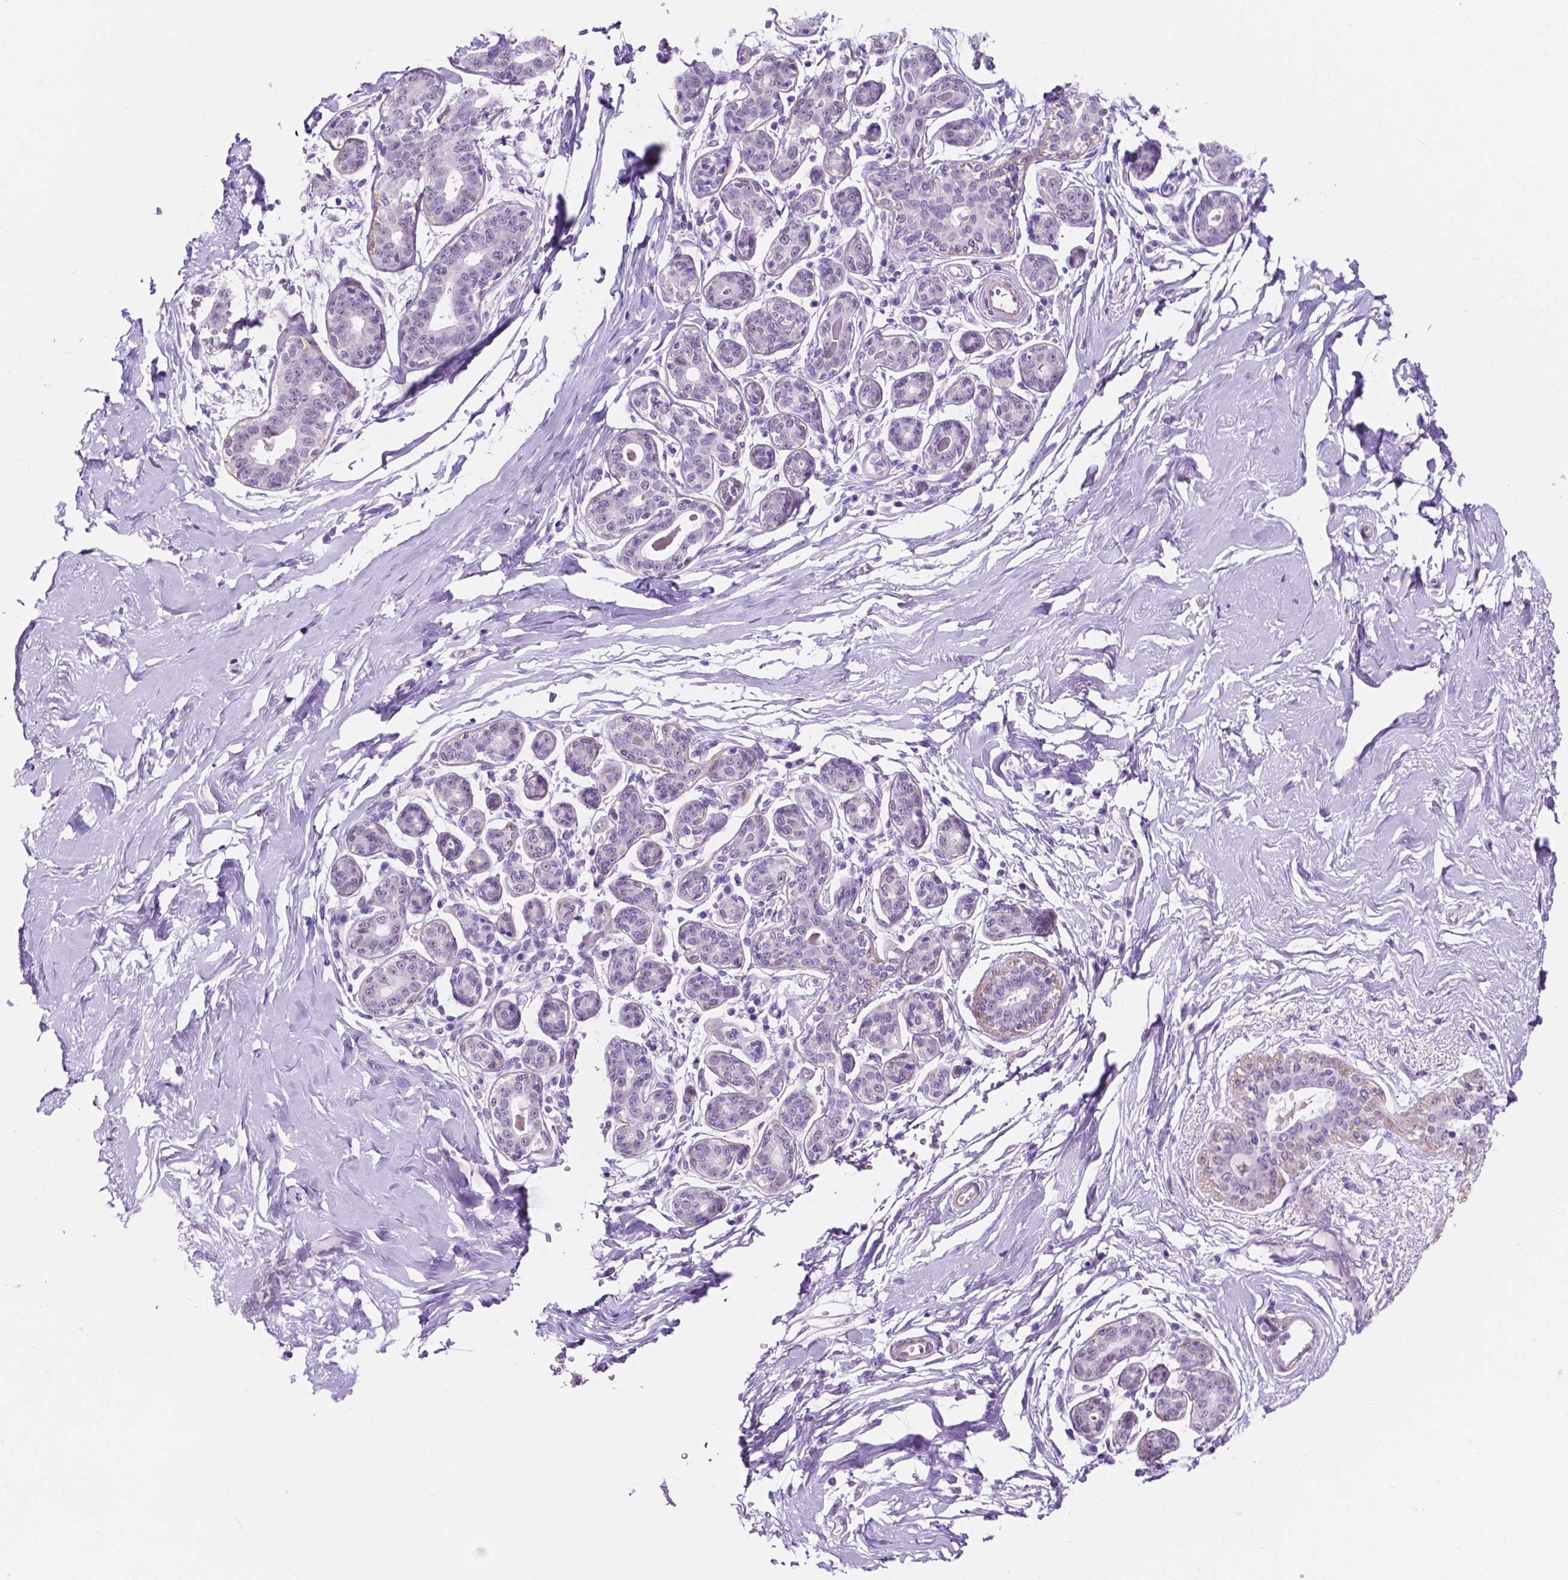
{"staining": {"intensity": "negative", "quantity": "none", "location": "none"}, "tissue": "breast", "cell_type": "Adipocytes", "image_type": "normal", "snomed": [{"axis": "morphology", "description": "Normal tissue, NOS"}, {"axis": "topography", "description": "Skin"}, {"axis": "topography", "description": "Breast"}], "caption": "Immunohistochemistry (IHC) of unremarkable human breast shows no expression in adipocytes.", "gene": "ACY3", "patient": {"sex": "female", "age": 43}}